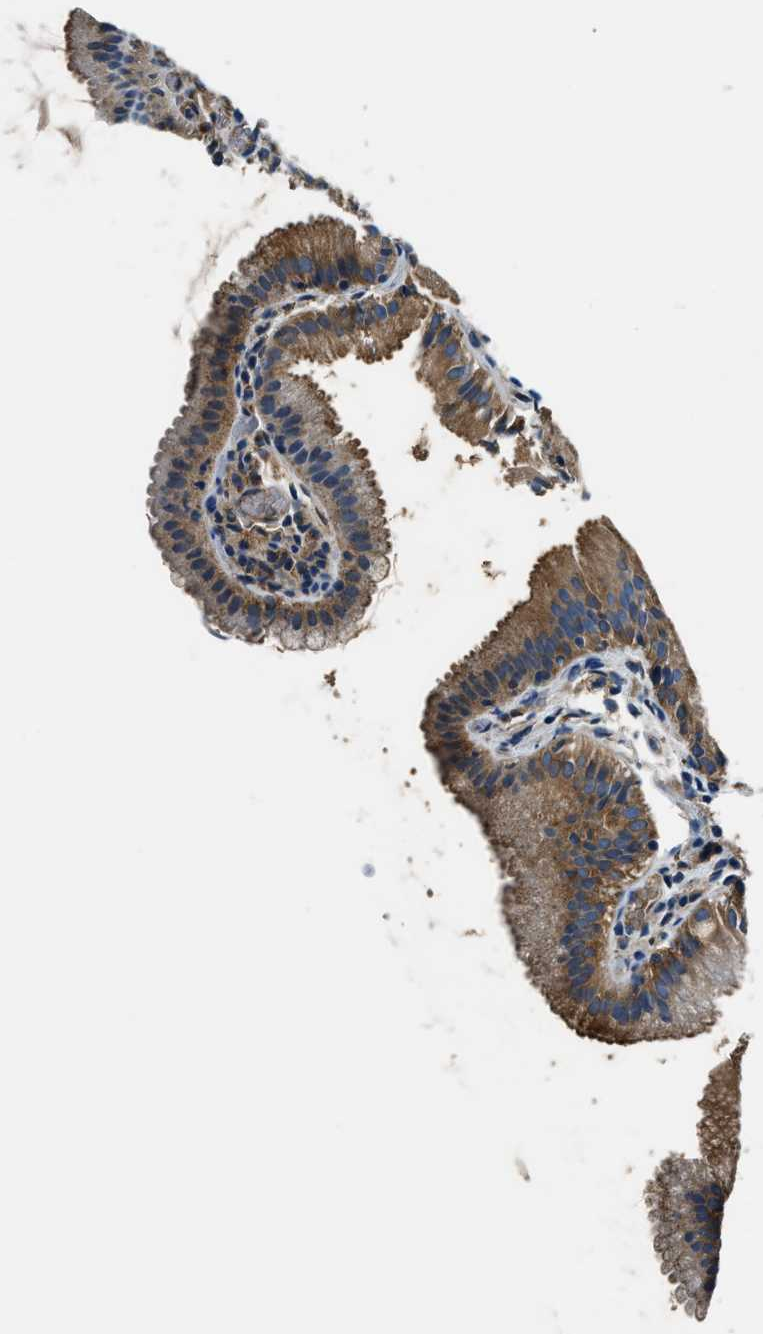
{"staining": {"intensity": "strong", "quantity": ">75%", "location": "cytoplasmic/membranous"}, "tissue": "gallbladder", "cell_type": "Glandular cells", "image_type": "normal", "snomed": [{"axis": "morphology", "description": "Normal tissue, NOS"}, {"axis": "topography", "description": "Gallbladder"}], "caption": "Immunohistochemistry (IHC) image of normal gallbladder: gallbladder stained using IHC reveals high levels of strong protein expression localized specifically in the cytoplasmic/membranous of glandular cells, appearing as a cytoplasmic/membranous brown color.", "gene": "EEA1", "patient": {"sex": "female", "age": 26}}